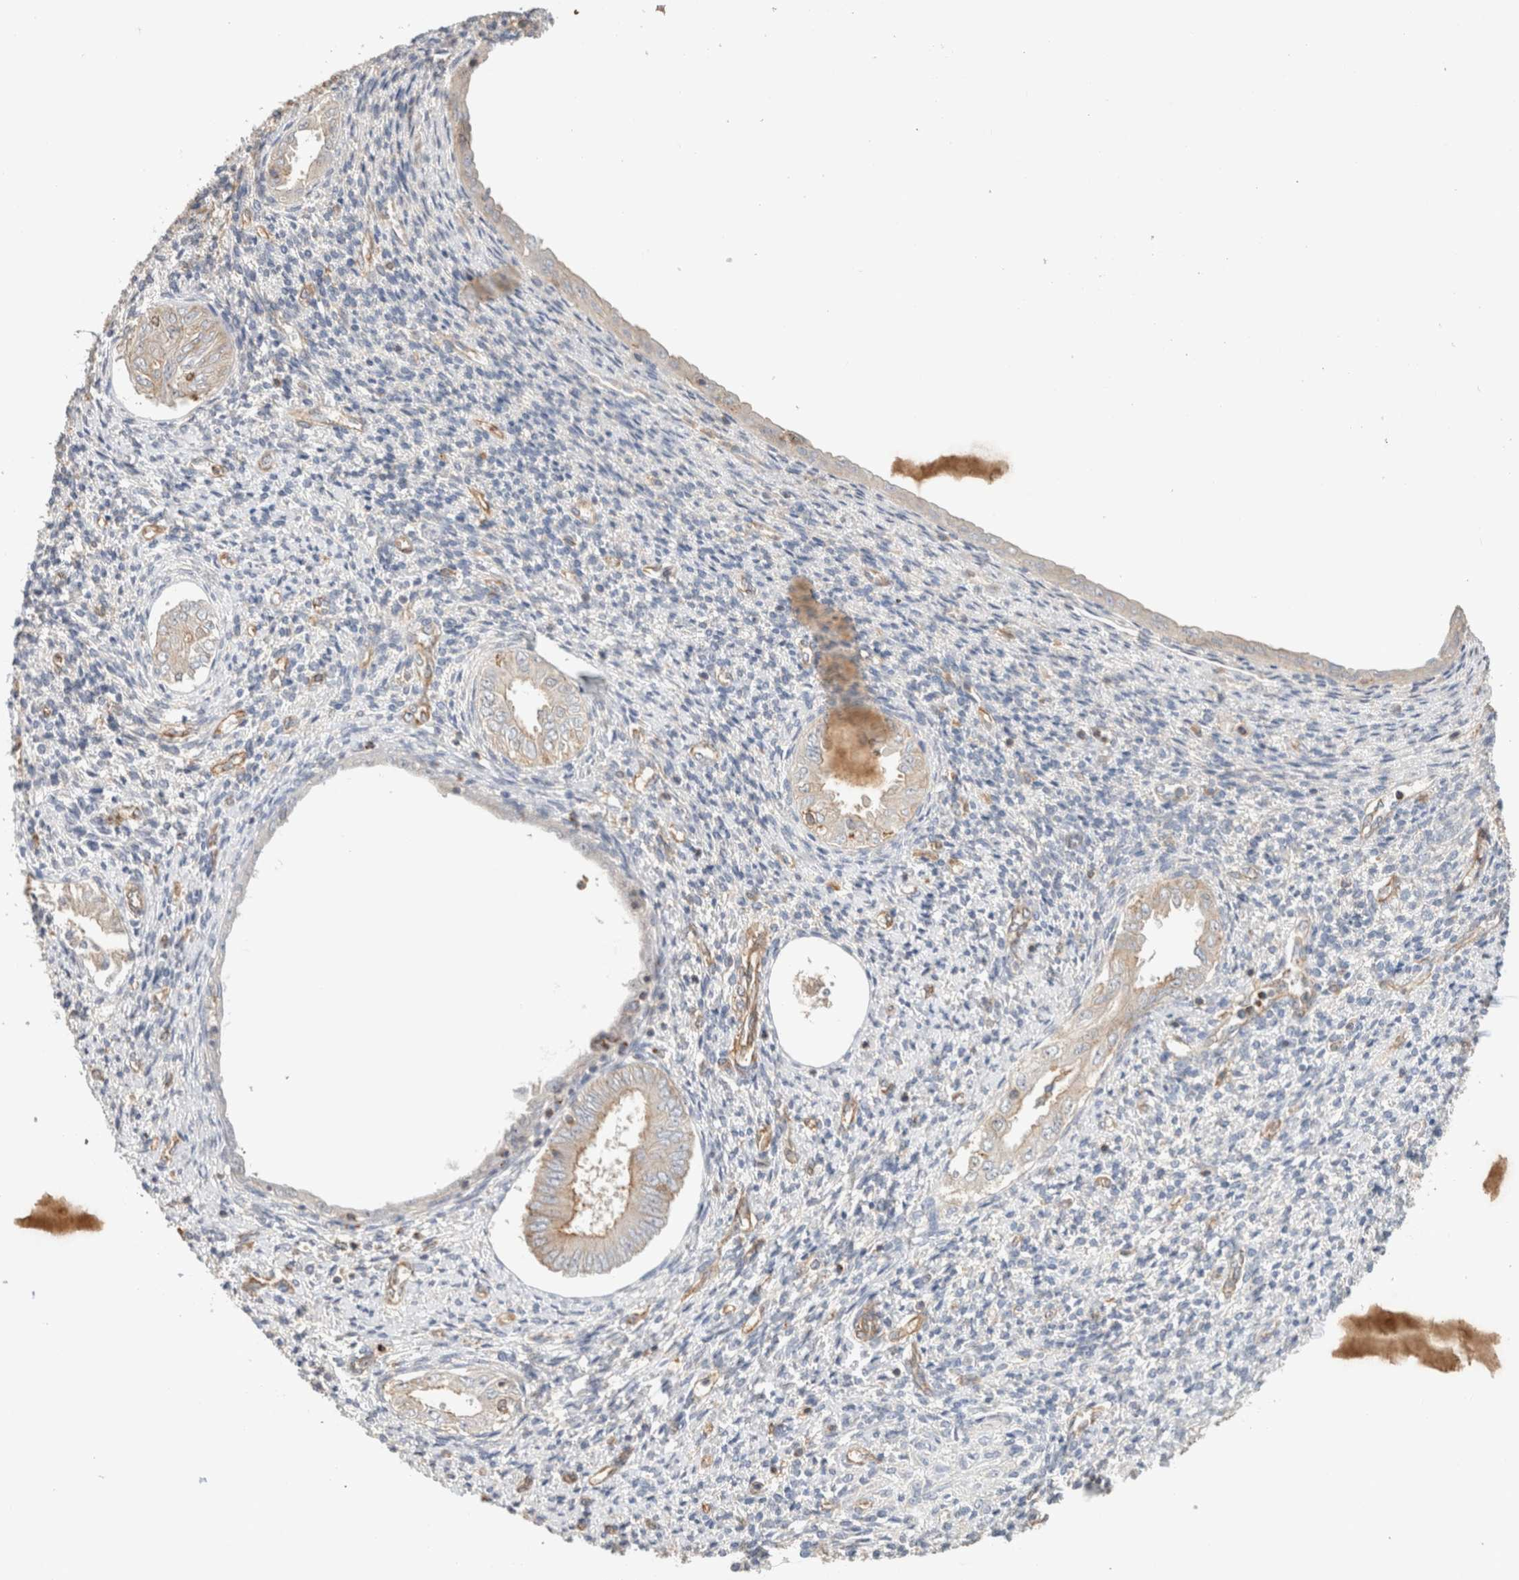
{"staining": {"intensity": "weak", "quantity": "<25%", "location": "cytoplasmic/membranous"}, "tissue": "endometrium", "cell_type": "Cells in endometrial stroma", "image_type": "normal", "snomed": [{"axis": "morphology", "description": "Normal tissue, NOS"}, {"axis": "topography", "description": "Endometrium"}], "caption": "A photomicrograph of human endometrium is negative for staining in cells in endometrial stroma. (Stains: DAB IHC with hematoxylin counter stain, Microscopy: brightfield microscopy at high magnification).", "gene": "CFAP418", "patient": {"sex": "female", "age": 66}}